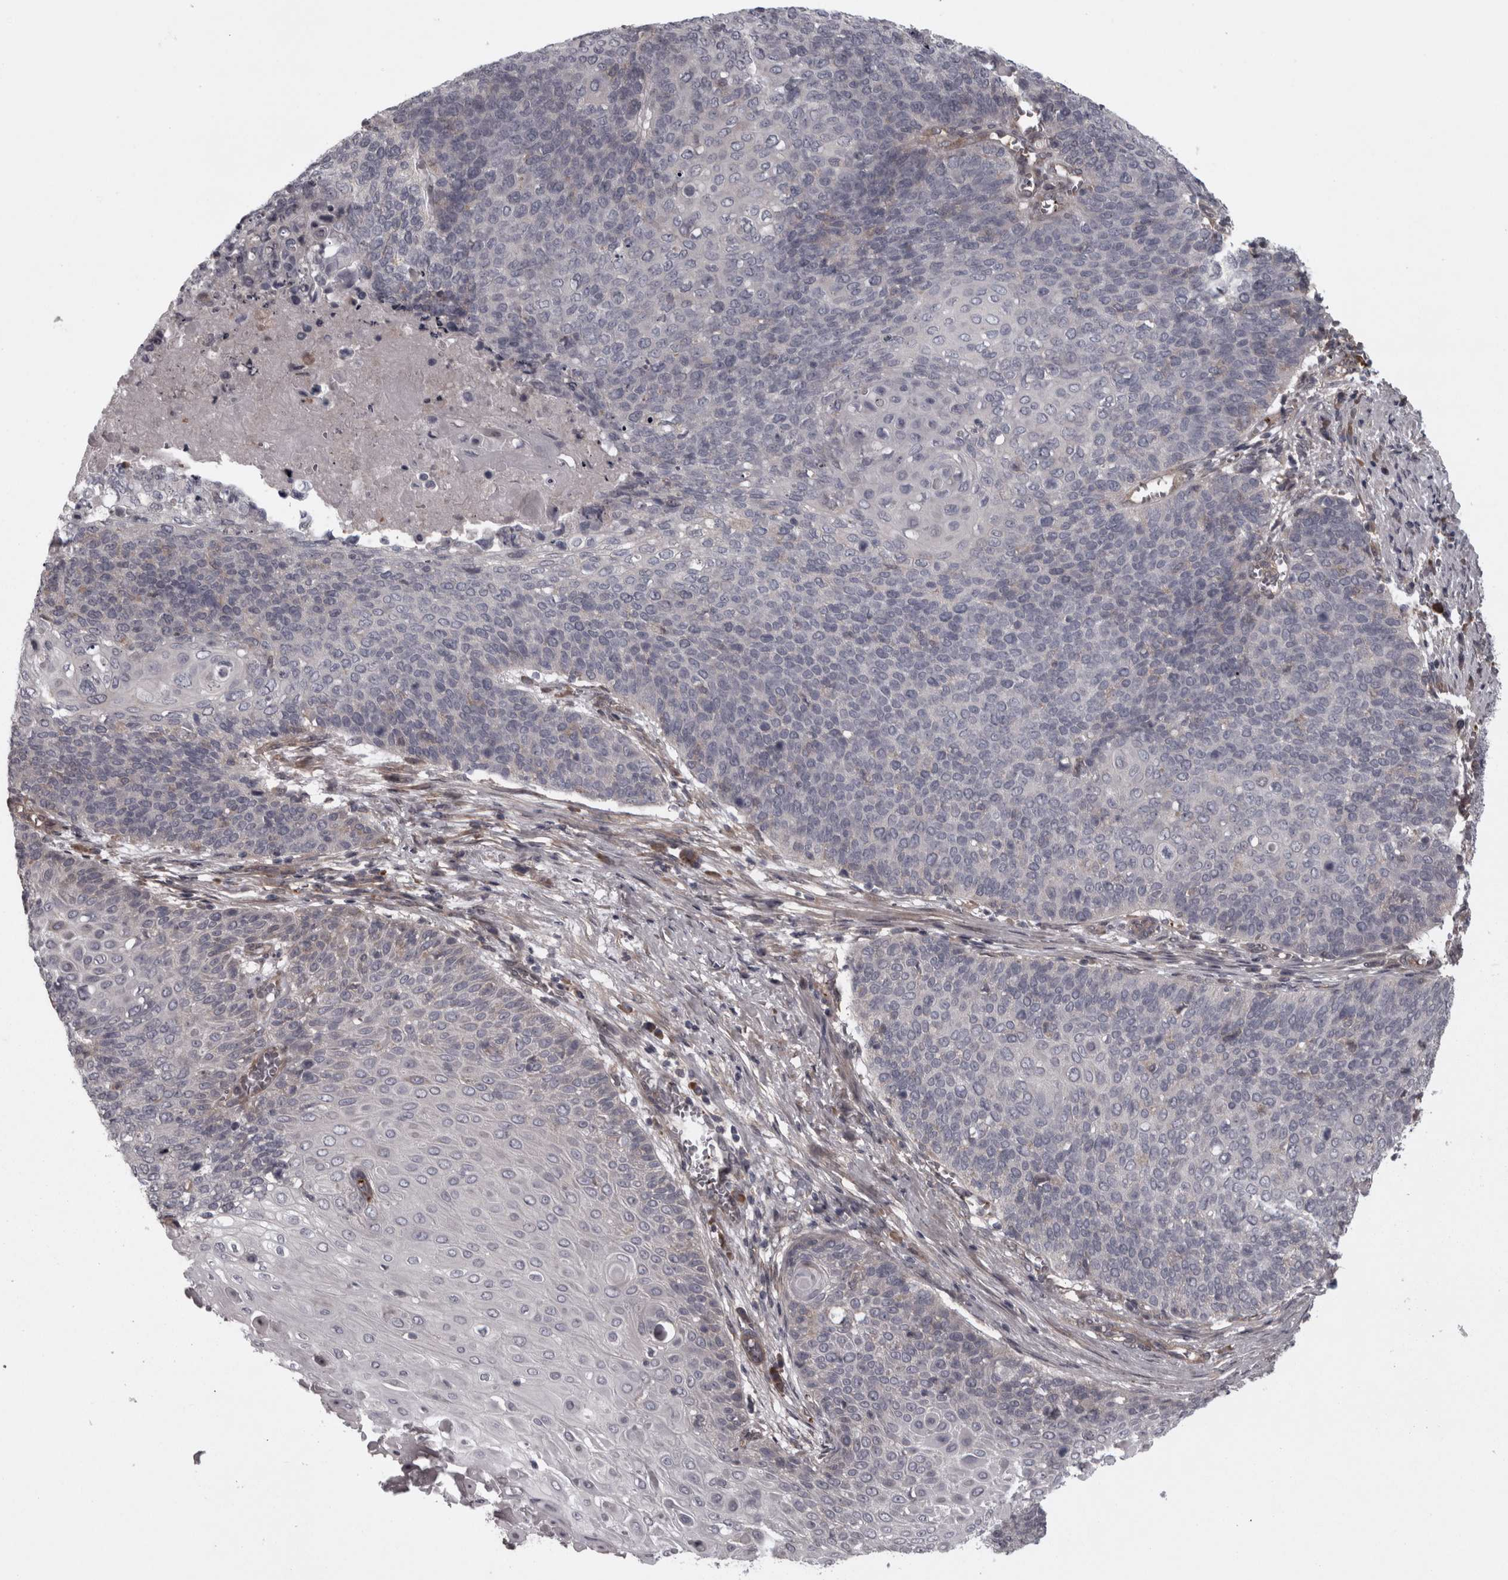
{"staining": {"intensity": "negative", "quantity": "none", "location": "none"}, "tissue": "cervical cancer", "cell_type": "Tumor cells", "image_type": "cancer", "snomed": [{"axis": "morphology", "description": "Squamous cell carcinoma, NOS"}, {"axis": "topography", "description": "Cervix"}], "caption": "High magnification brightfield microscopy of squamous cell carcinoma (cervical) stained with DAB (3,3'-diaminobenzidine) (brown) and counterstained with hematoxylin (blue): tumor cells show no significant staining.", "gene": "RSU1", "patient": {"sex": "female", "age": 39}}